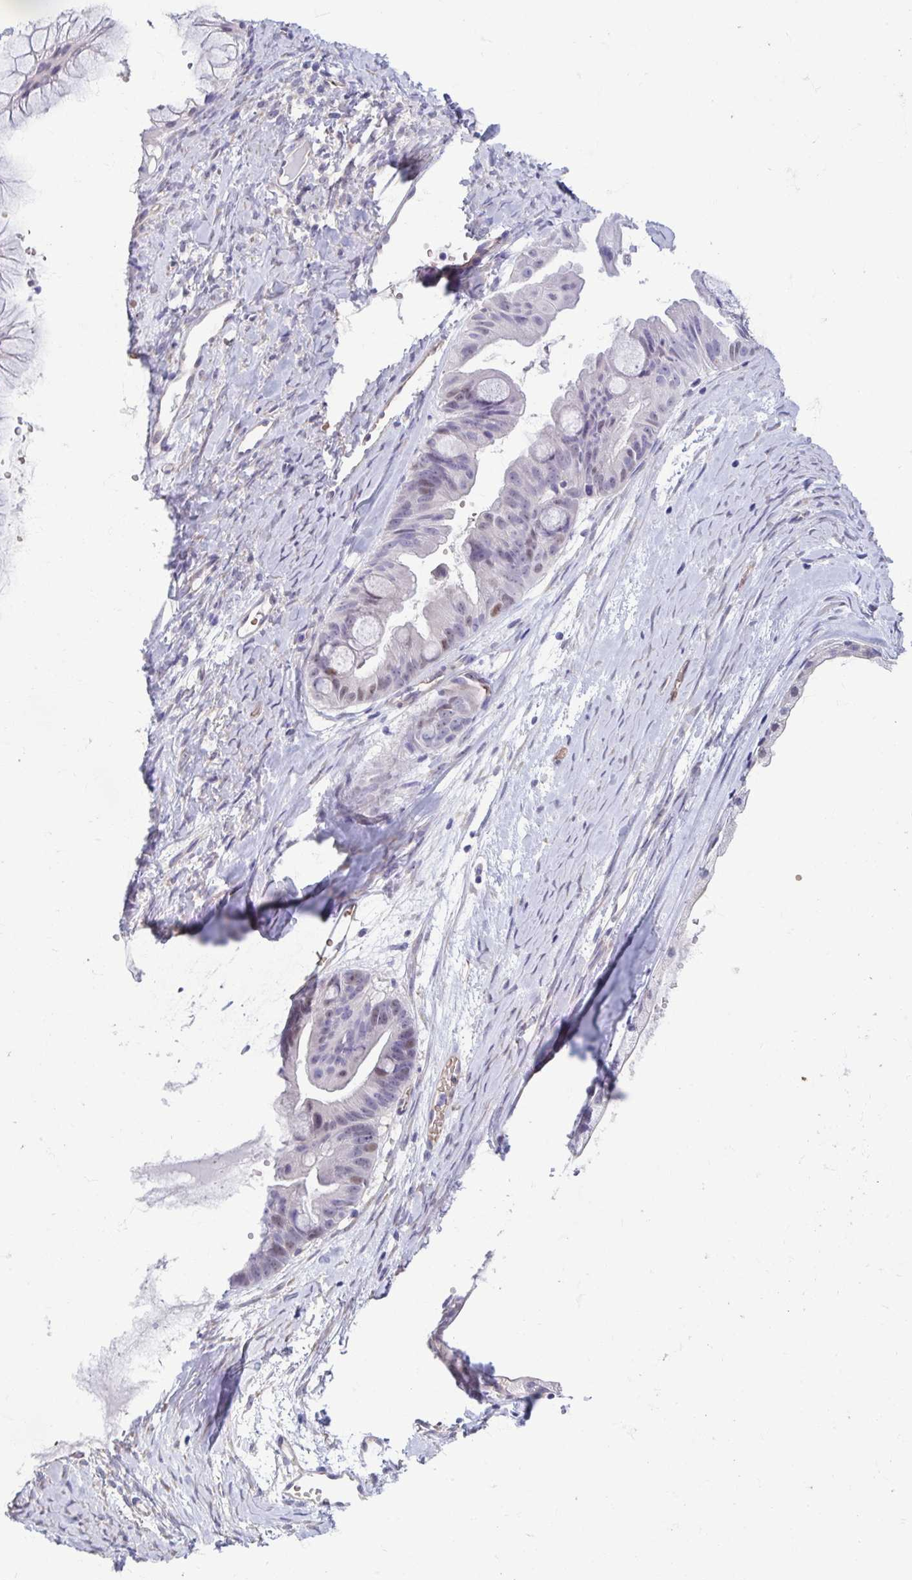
{"staining": {"intensity": "weak", "quantity": "<25%", "location": "nuclear"}, "tissue": "ovarian cancer", "cell_type": "Tumor cells", "image_type": "cancer", "snomed": [{"axis": "morphology", "description": "Cystadenocarcinoma, mucinous, NOS"}, {"axis": "topography", "description": "Ovary"}], "caption": "IHC of ovarian cancer displays no positivity in tumor cells. (DAB immunohistochemistry (IHC) with hematoxylin counter stain).", "gene": "MORC4", "patient": {"sex": "female", "age": 61}}